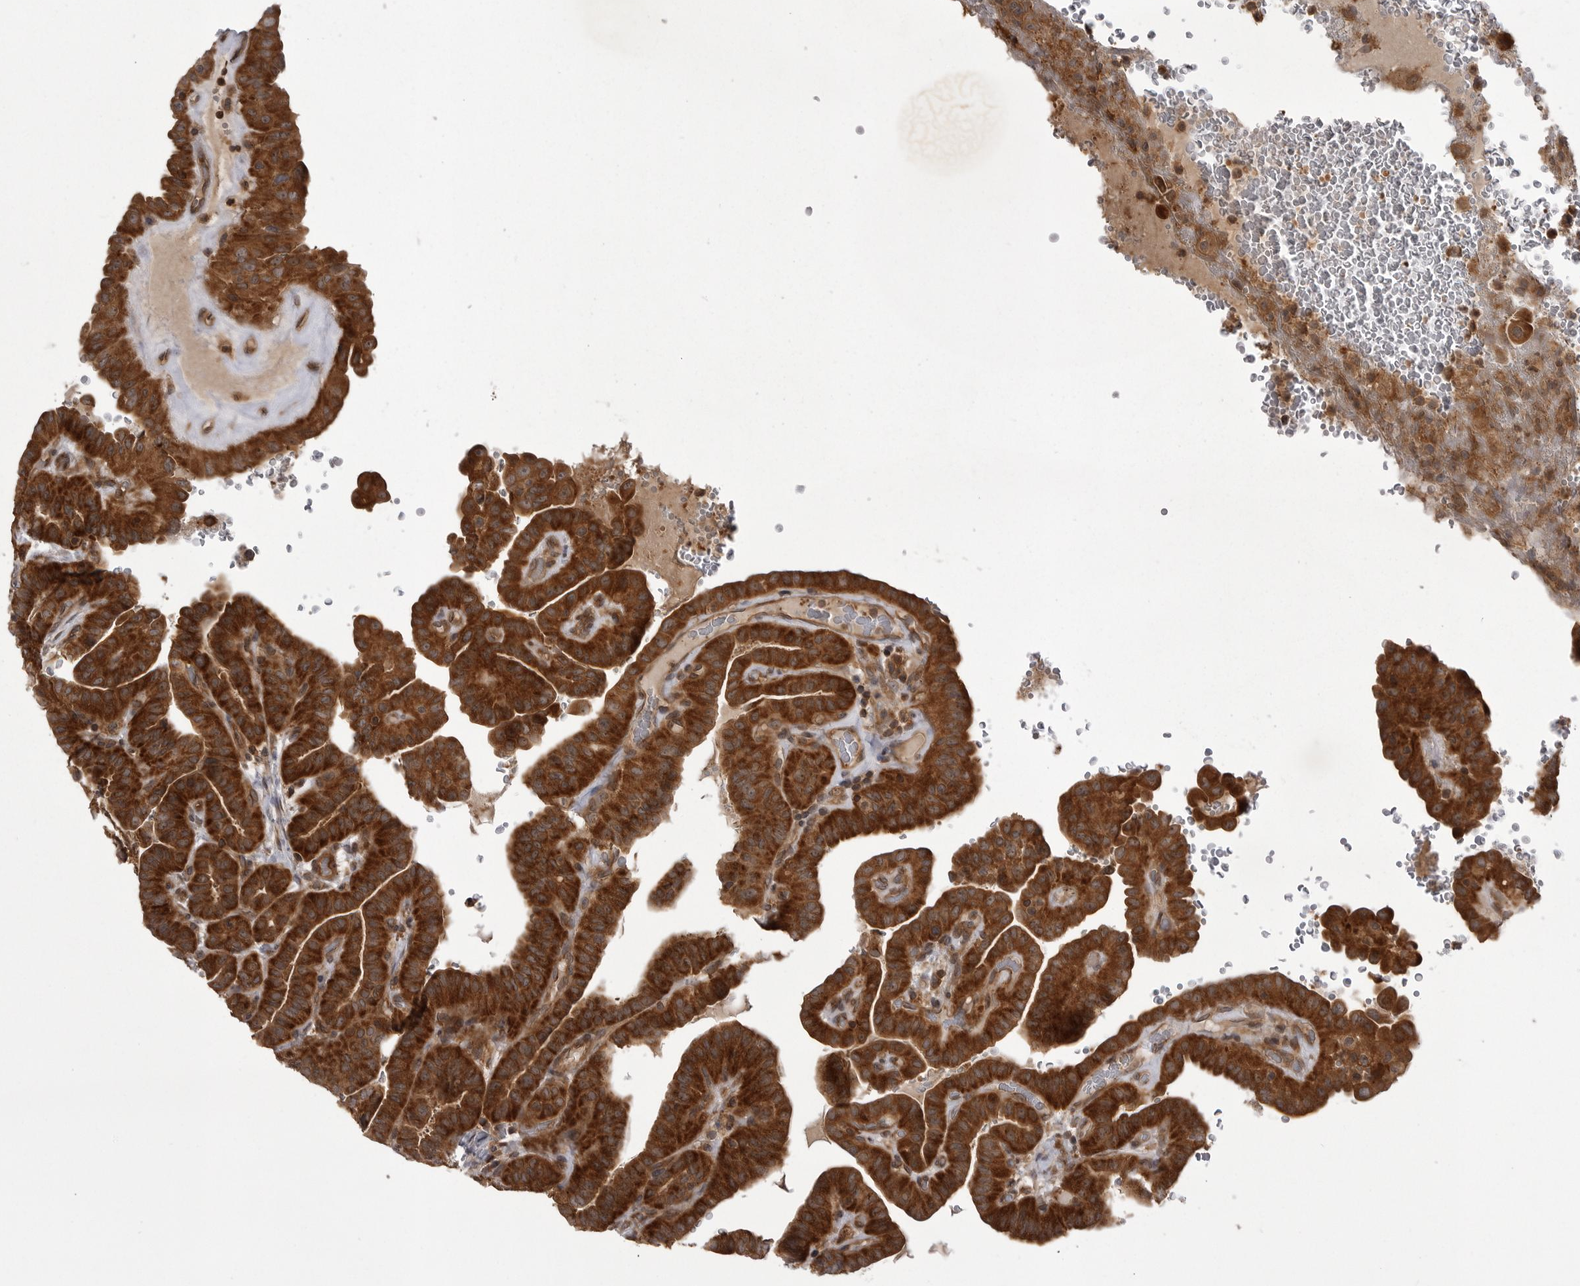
{"staining": {"intensity": "strong", "quantity": ">75%", "location": "cytoplasmic/membranous"}, "tissue": "thyroid cancer", "cell_type": "Tumor cells", "image_type": "cancer", "snomed": [{"axis": "morphology", "description": "Papillary adenocarcinoma, NOS"}, {"axis": "topography", "description": "Thyroid gland"}], "caption": "Protein staining by IHC reveals strong cytoplasmic/membranous expression in about >75% of tumor cells in thyroid cancer.", "gene": "STK24", "patient": {"sex": "male", "age": 77}}